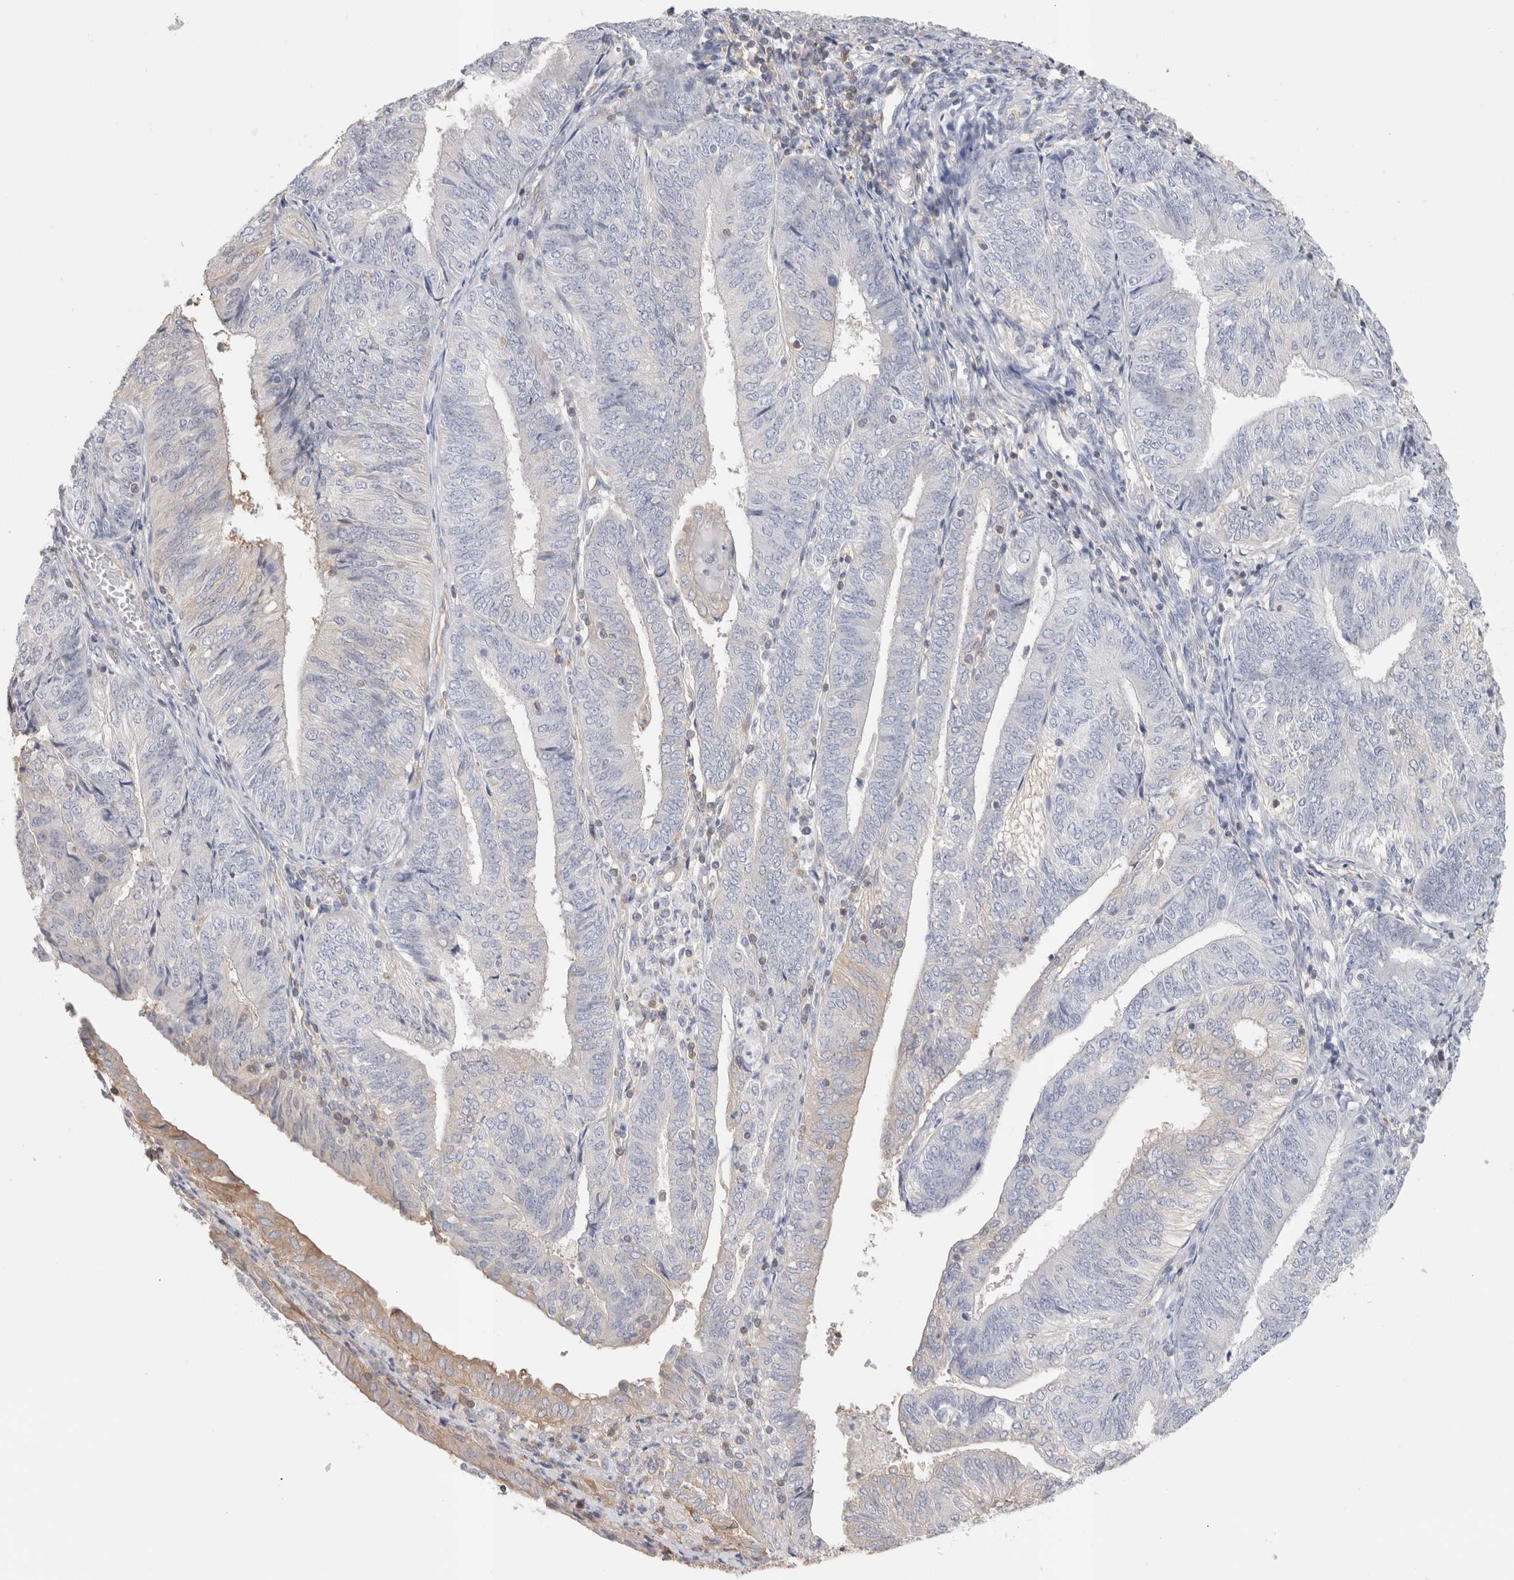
{"staining": {"intensity": "negative", "quantity": "none", "location": "none"}, "tissue": "endometrial cancer", "cell_type": "Tumor cells", "image_type": "cancer", "snomed": [{"axis": "morphology", "description": "Adenocarcinoma, NOS"}, {"axis": "topography", "description": "Endometrium"}], "caption": "The IHC photomicrograph has no significant staining in tumor cells of endometrial cancer tissue. (Brightfield microscopy of DAB (3,3'-diaminobenzidine) IHC at high magnification).", "gene": "CAPN2", "patient": {"sex": "female", "age": 58}}